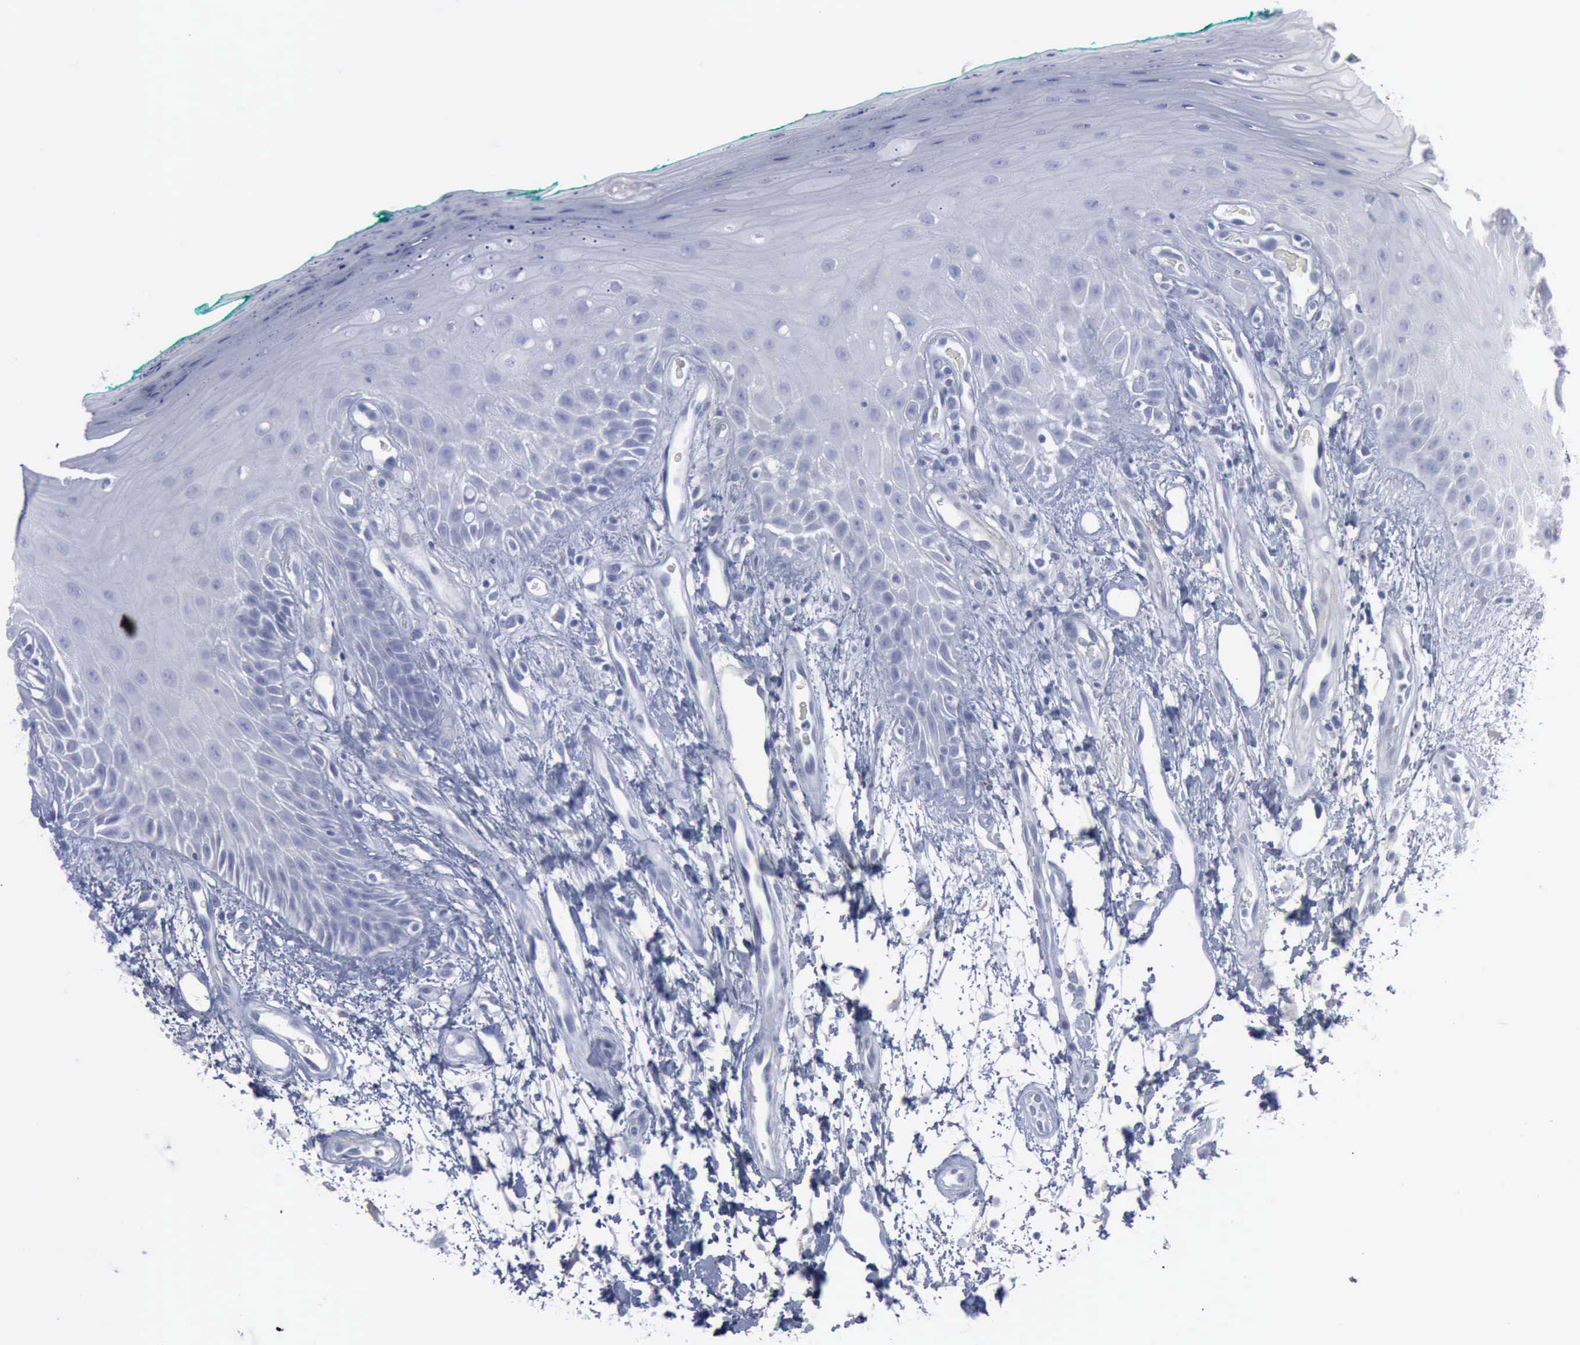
{"staining": {"intensity": "negative", "quantity": "none", "location": "none"}, "tissue": "oral mucosa", "cell_type": "Squamous epithelial cells", "image_type": "normal", "snomed": [{"axis": "morphology", "description": "Normal tissue, NOS"}, {"axis": "morphology", "description": "Squamous cell carcinoma, NOS"}, {"axis": "topography", "description": "Skeletal muscle"}, {"axis": "topography", "description": "Oral tissue"}, {"axis": "topography", "description": "Head-Neck"}], "caption": "Normal oral mucosa was stained to show a protein in brown. There is no significant positivity in squamous epithelial cells.", "gene": "VCAM1", "patient": {"sex": "female", "age": 84}}